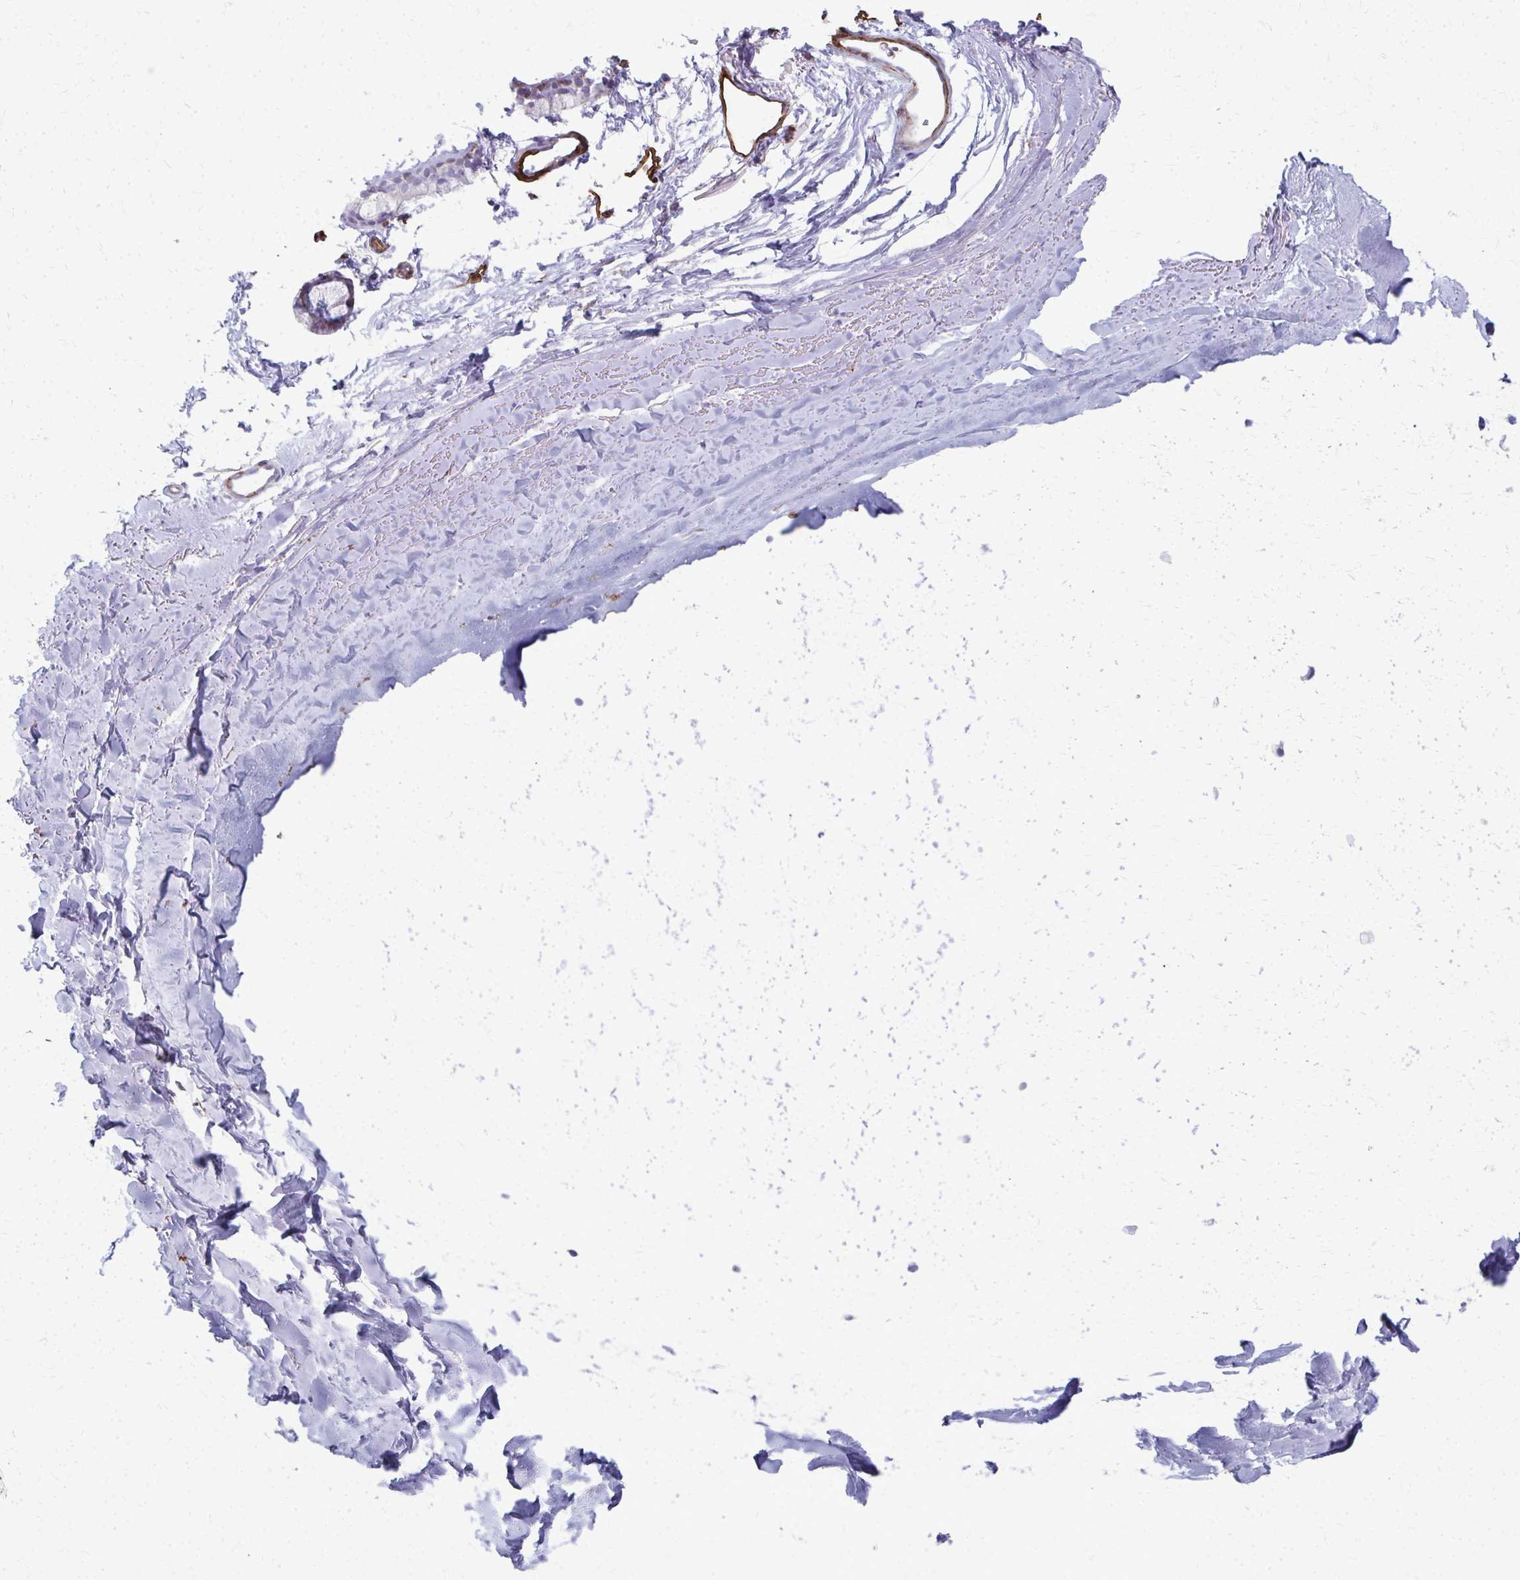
{"staining": {"intensity": "negative", "quantity": "none", "location": "none"}, "tissue": "soft tissue", "cell_type": "Chondrocytes", "image_type": "normal", "snomed": [{"axis": "morphology", "description": "Normal tissue, NOS"}, {"axis": "topography", "description": "Cartilage tissue"}, {"axis": "topography", "description": "Bronchus"}], "caption": "High power microscopy histopathology image of an immunohistochemistry histopathology image of normal soft tissue, revealing no significant expression in chondrocytes.", "gene": "ADIPOQ", "patient": {"sex": "female", "age": 79}}